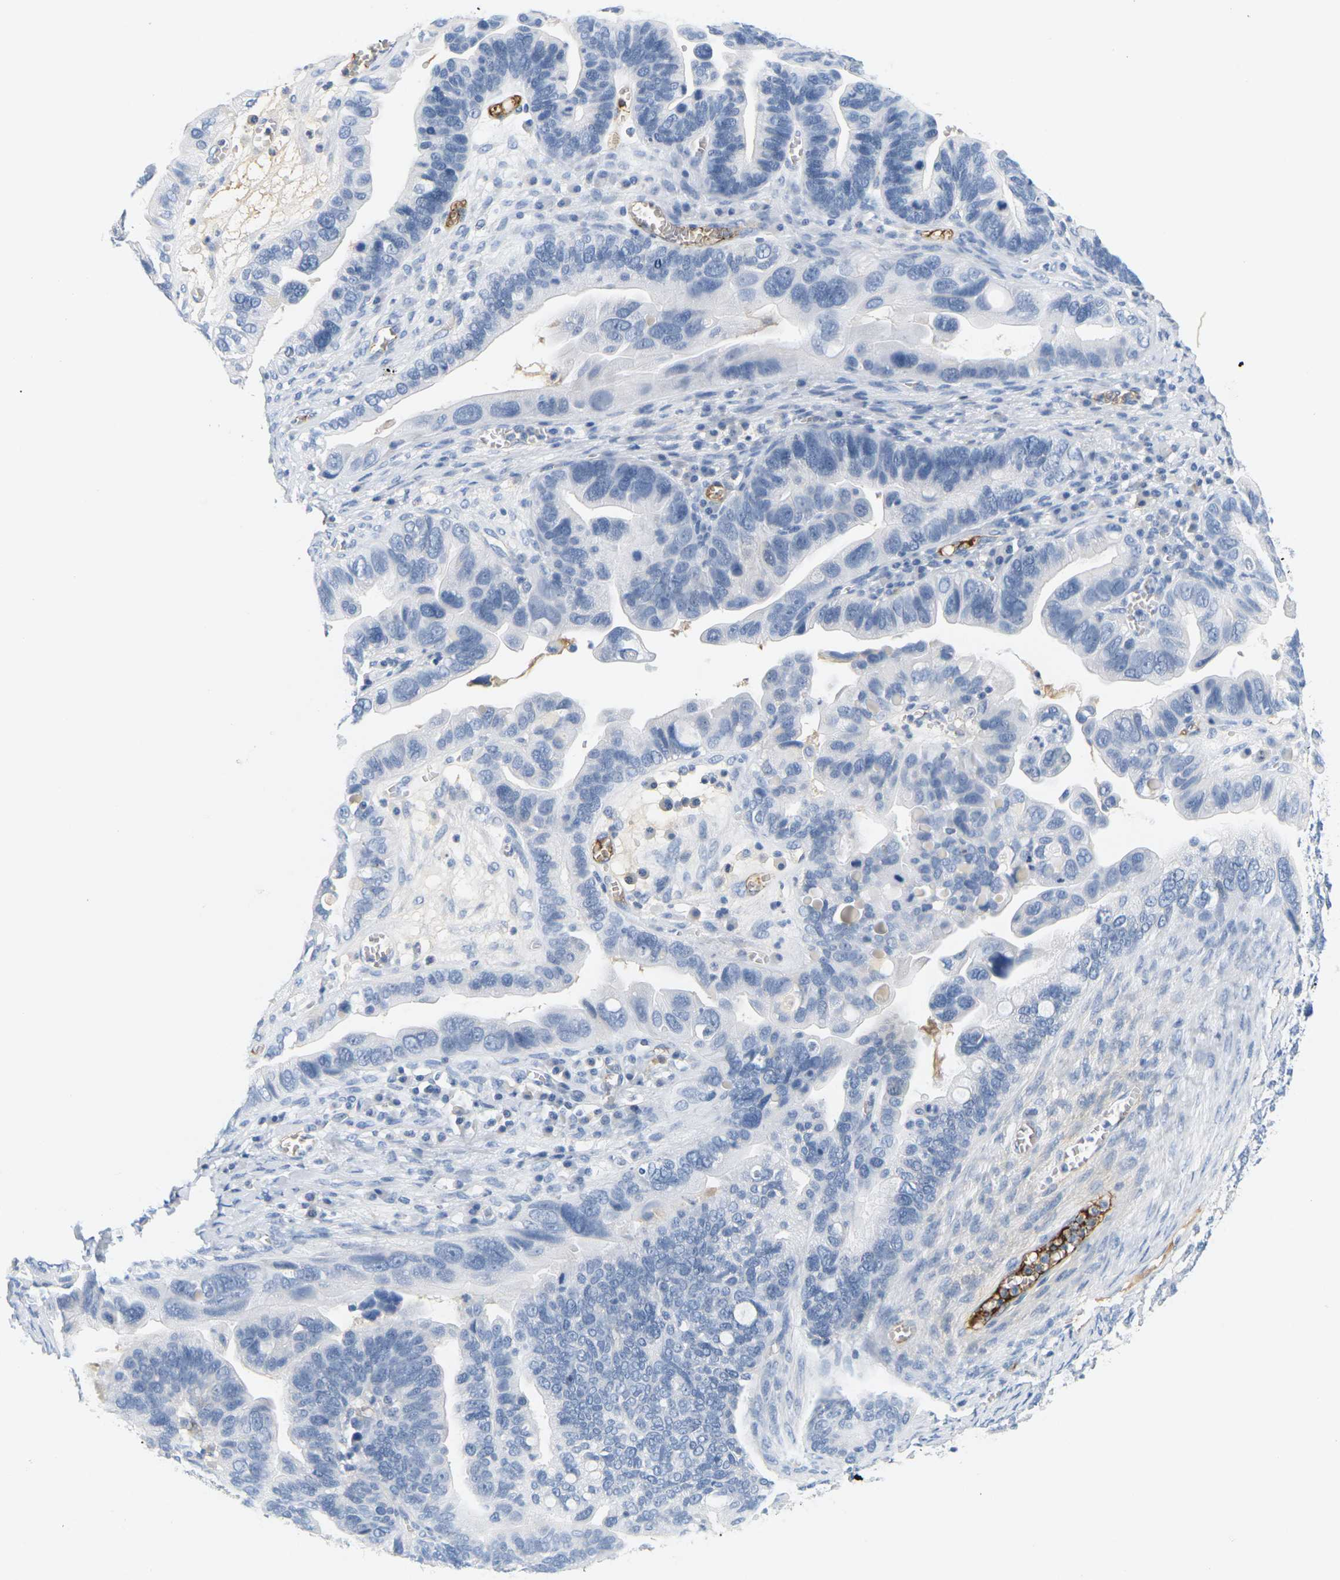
{"staining": {"intensity": "negative", "quantity": "none", "location": "none"}, "tissue": "ovarian cancer", "cell_type": "Tumor cells", "image_type": "cancer", "snomed": [{"axis": "morphology", "description": "Cystadenocarcinoma, serous, NOS"}, {"axis": "topography", "description": "Ovary"}], "caption": "Immunohistochemistry (IHC) image of ovarian cancer stained for a protein (brown), which displays no expression in tumor cells. Nuclei are stained in blue.", "gene": "APOB", "patient": {"sex": "female", "age": 56}}